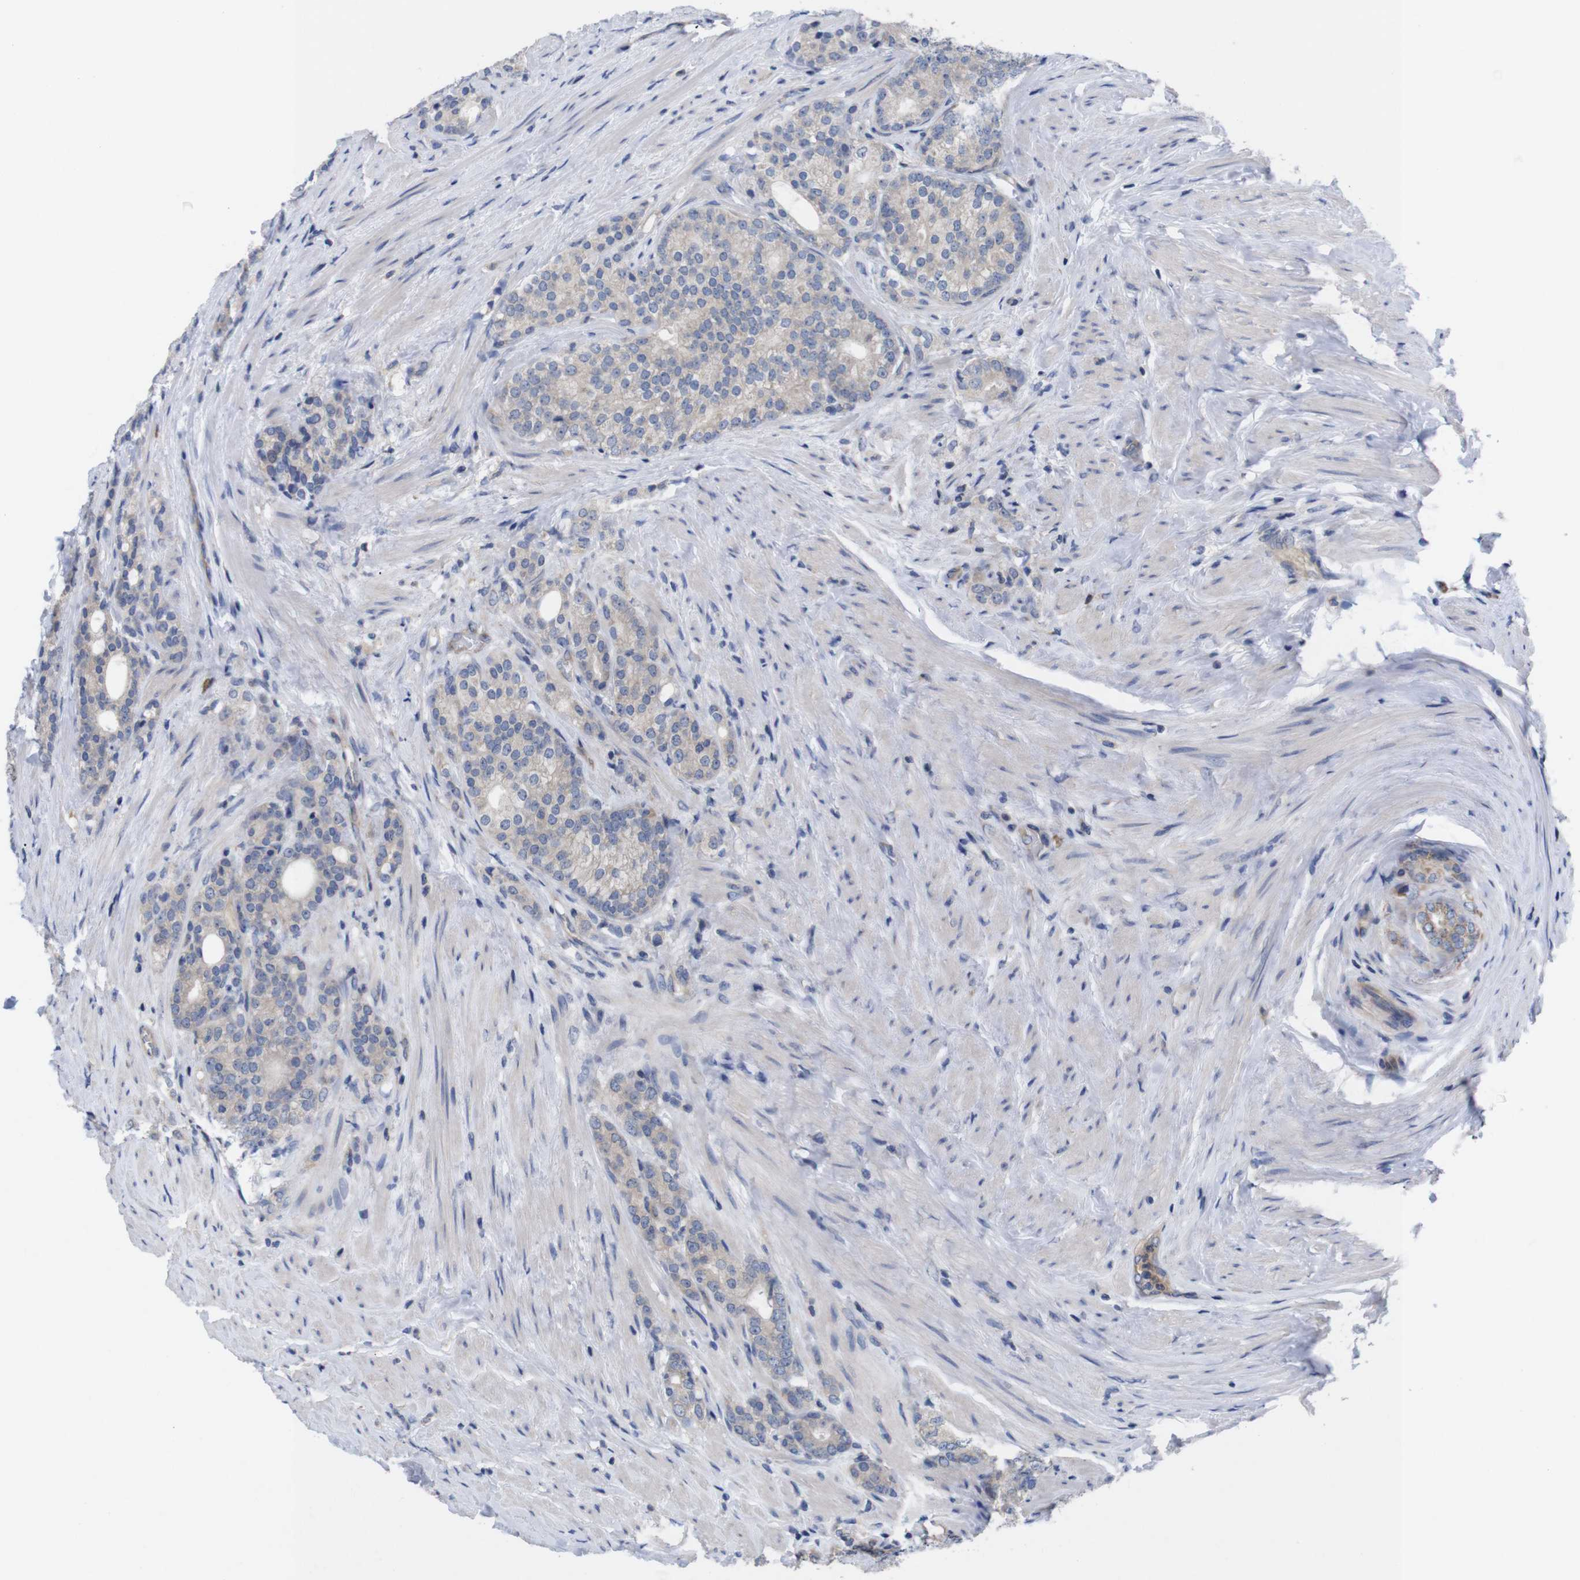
{"staining": {"intensity": "negative", "quantity": "none", "location": "none"}, "tissue": "prostate cancer", "cell_type": "Tumor cells", "image_type": "cancer", "snomed": [{"axis": "morphology", "description": "Adenocarcinoma, Low grade"}, {"axis": "topography", "description": "Prostate"}], "caption": "High power microscopy histopathology image of an immunohistochemistry (IHC) image of prostate low-grade adenocarcinoma, revealing no significant staining in tumor cells. (Stains: DAB immunohistochemistry (IHC) with hematoxylin counter stain, Microscopy: brightfield microscopy at high magnification).", "gene": "USH1C", "patient": {"sex": "male", "age": 71}}